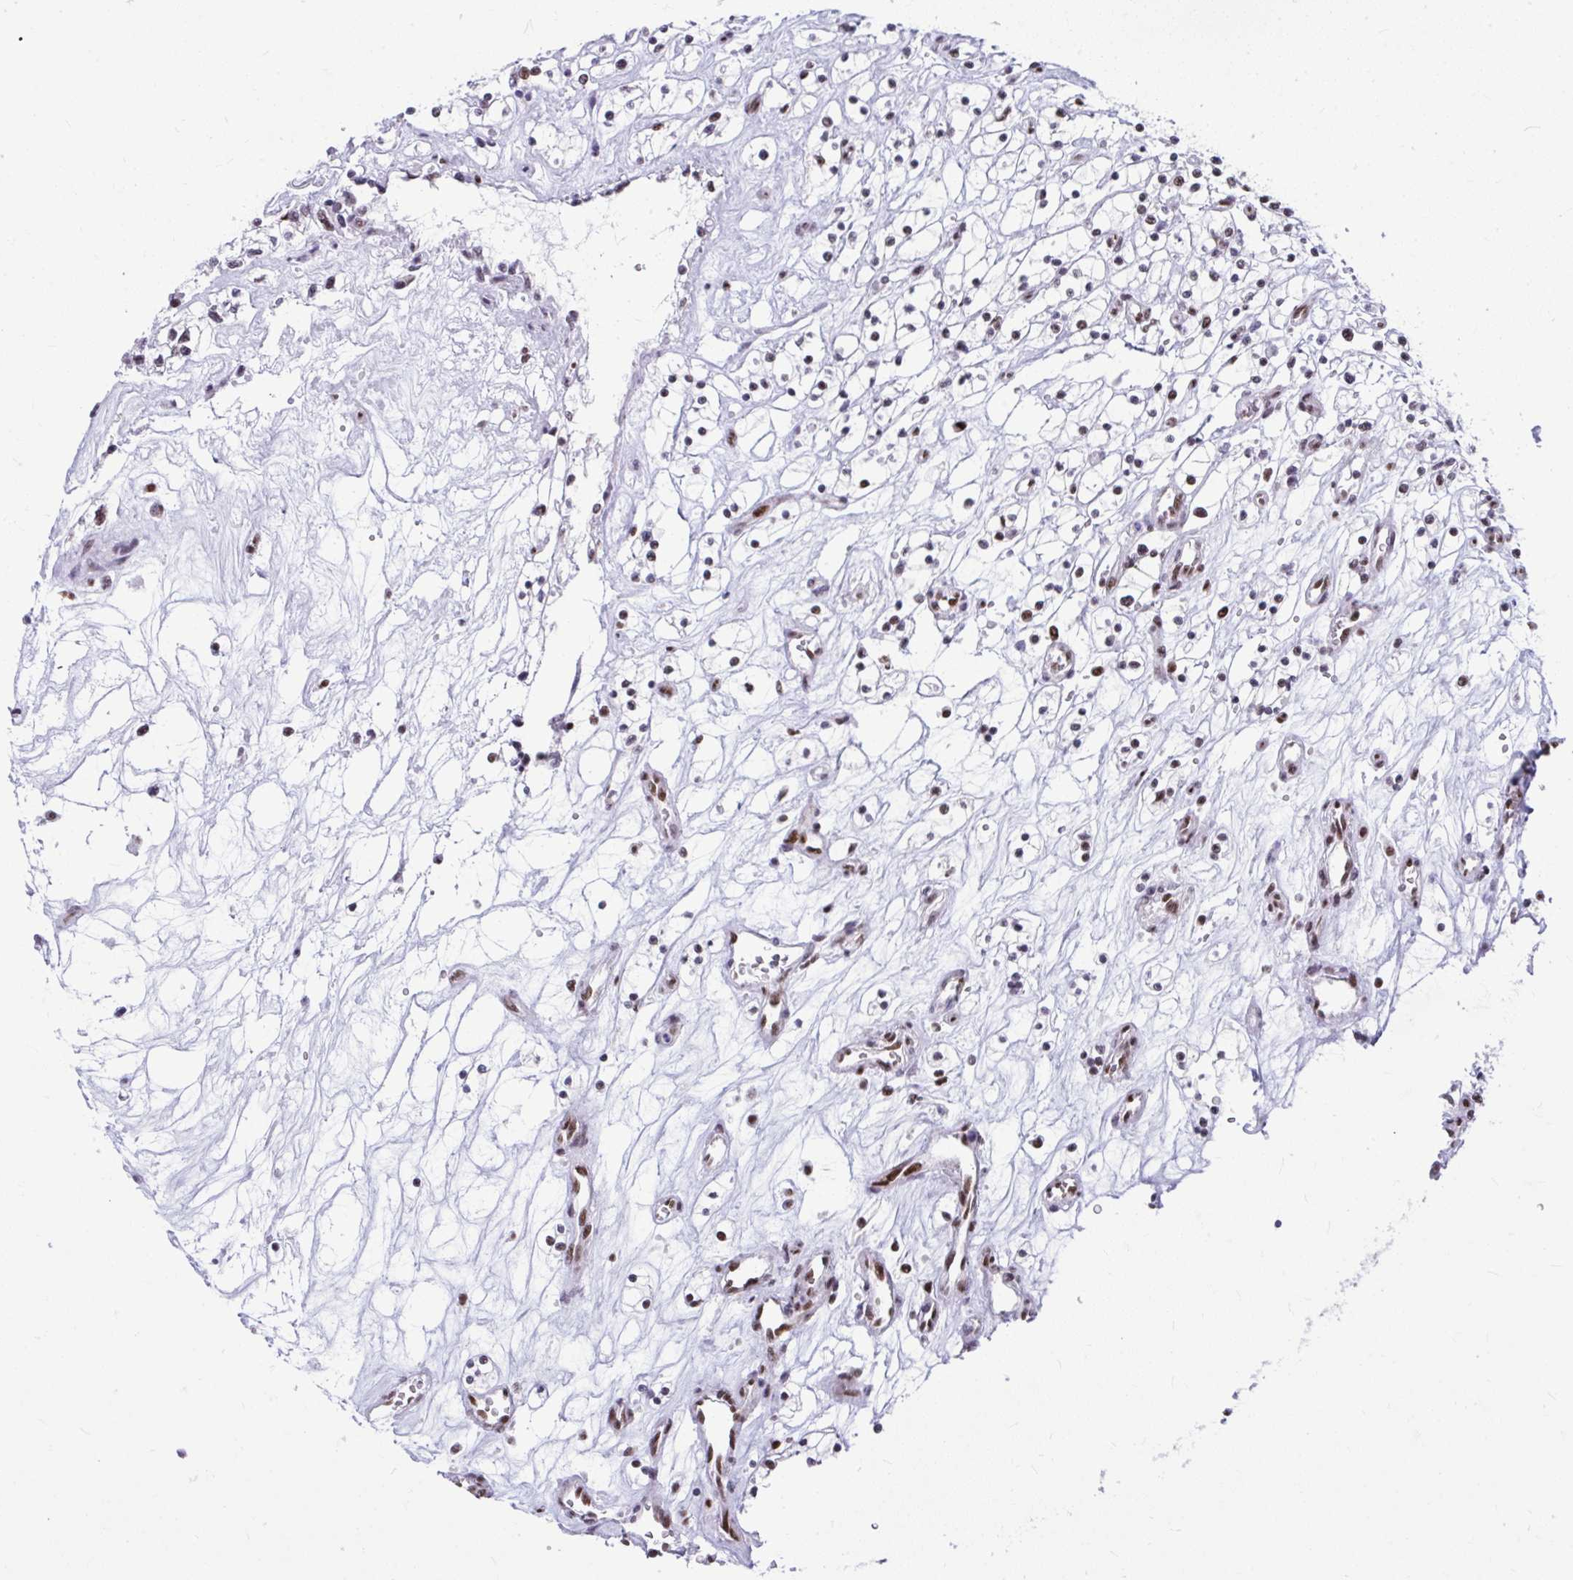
{"staining": {"intensity": "moderate", "quantity": "25%-75%", "location": "nuclear"}, "tissue": "renal cancer", "cell_type": "Tumor cells", "image_type": "cancer", "snomed": [{"axis": "morphology", "description": "Adenocarcinoma, NOS"}, {"axis": "topography", "description": "Kidney"}], "caption": "Immunohistochemistry (IHC) (DAB) staining of human renal adenocarcinoma demonstrates moderate nuclear protein expression in approximately 25%-75% of tumor cells.", "gene": "SLC35C2", "patient": {"sex": "female", "age": 69}}